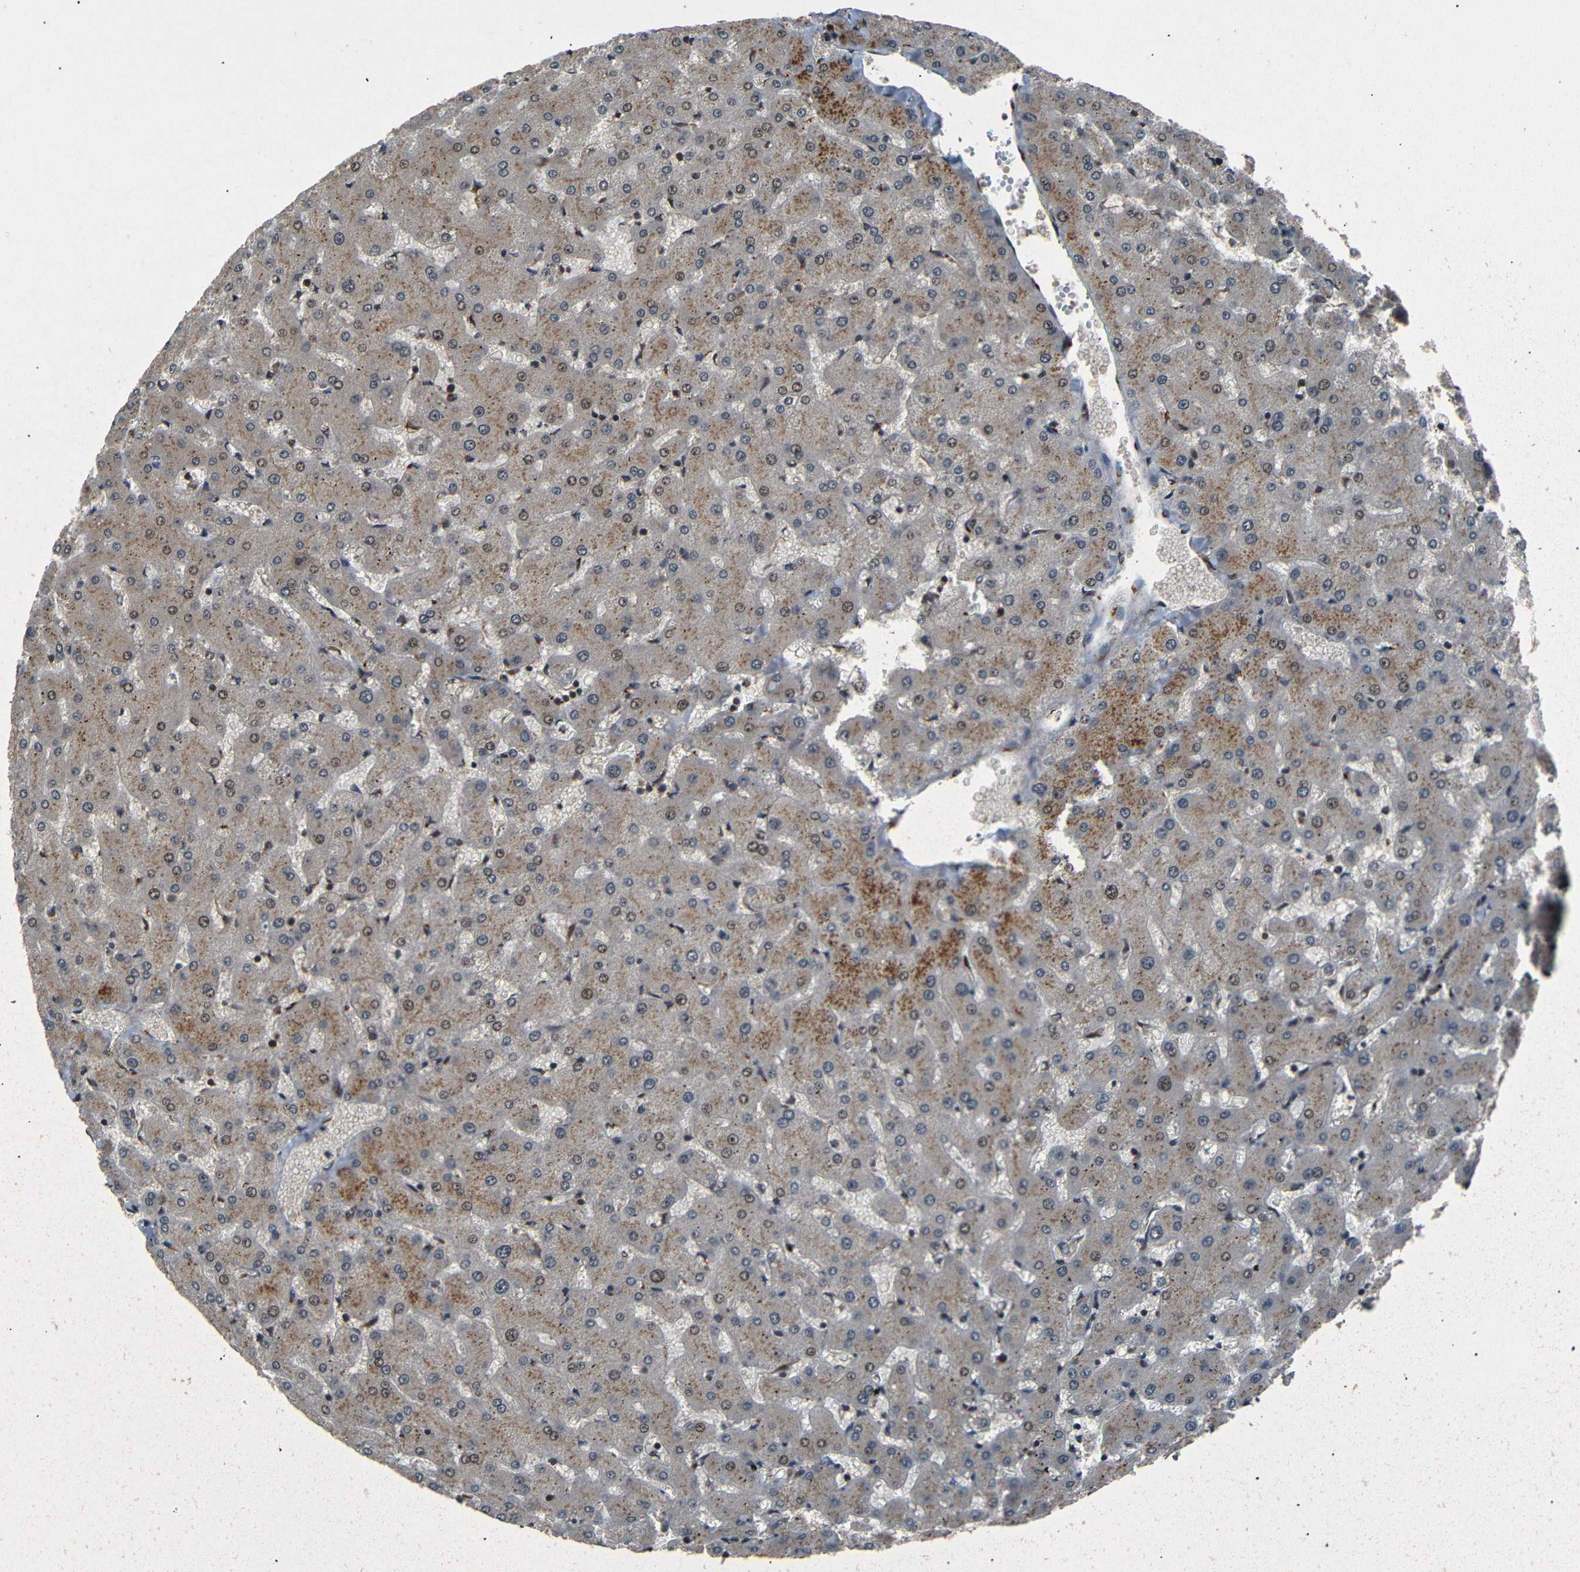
{"staining": {"intensity": "moderate", "quantity": ">75%", "location": "cytoplasmic/membranous"}, "tissue": "liver", "cell_type": "Cholangiocytes", "image_type": "normal", "snomed": [{"axis": "morphology", "description": "Normal tissue, NOS"}, {"axis": "topography", "description": "Liver"}], "caption": "Immunohistochemistry (IHC) micrograph of benign human liver stained for a protein (brown), which demonstrates medium levels of moderate cytoplasmic/membranous expression in about >75% of cholangiocytes.", "gene": "AKAP9", "patient": {"sex": "female", "age": 63}}